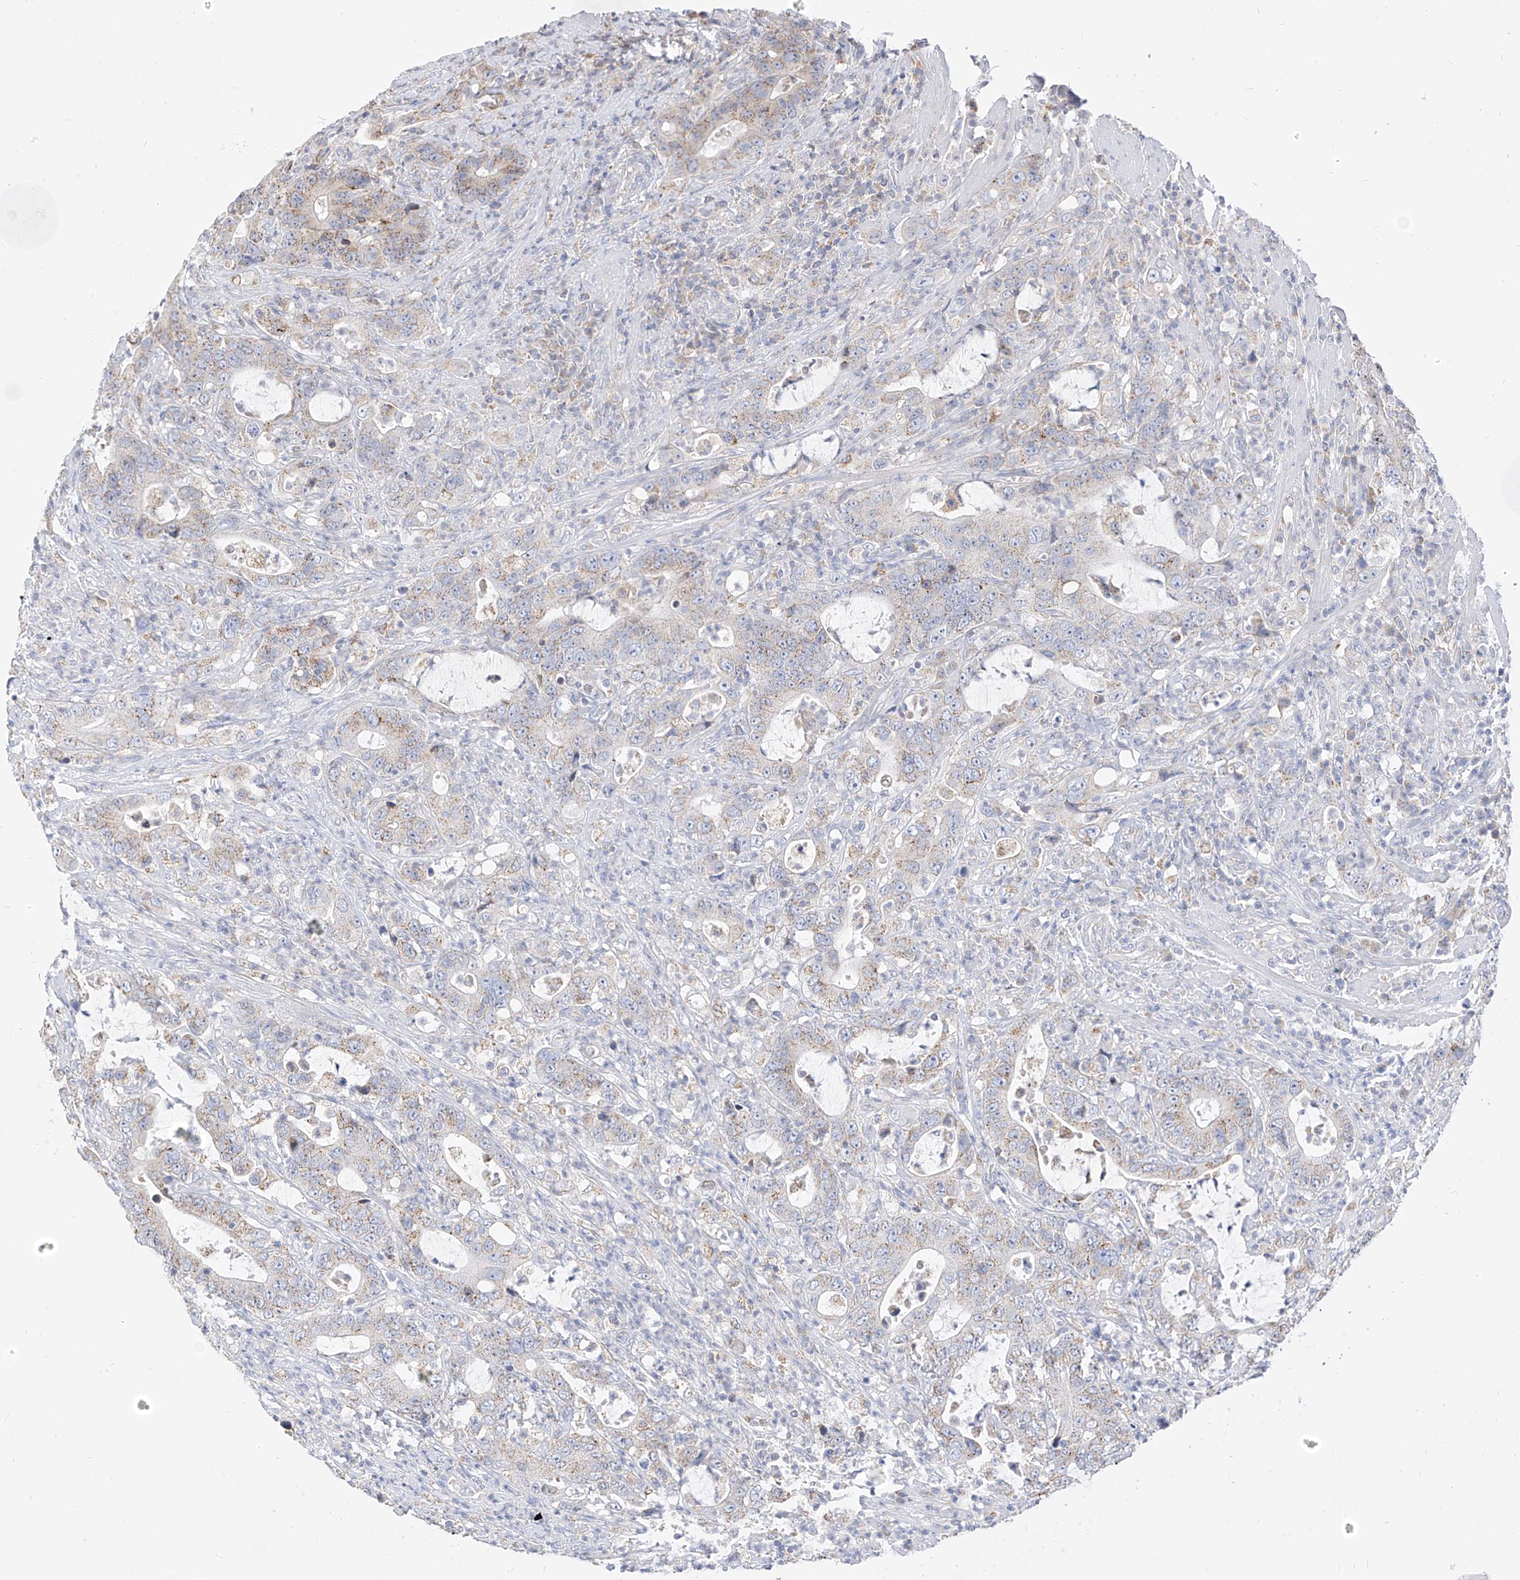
{"staining": {"intensity": "weak", "quantity": "25%-75%", "location": "cytoplasmic/membranous"}, "tissue": "colorectal cancer", "cell_type": "Tumor cells", "image_type": "cancer", "snomed": [{"axis": "morphology", "description": "Adenocarcinoma, NOS"}, {"axis": "topography", "description": "Colon"}], "caption": "The histopathology image demonstrates immunohistochemical staining of colorectal adenocarcinoma. There is weak cytoplasmic/membranous expression is present in about 25%-75% of tumor cells.", "gene": "RASA2", "patient": {"sex": "female", "age": 75}}